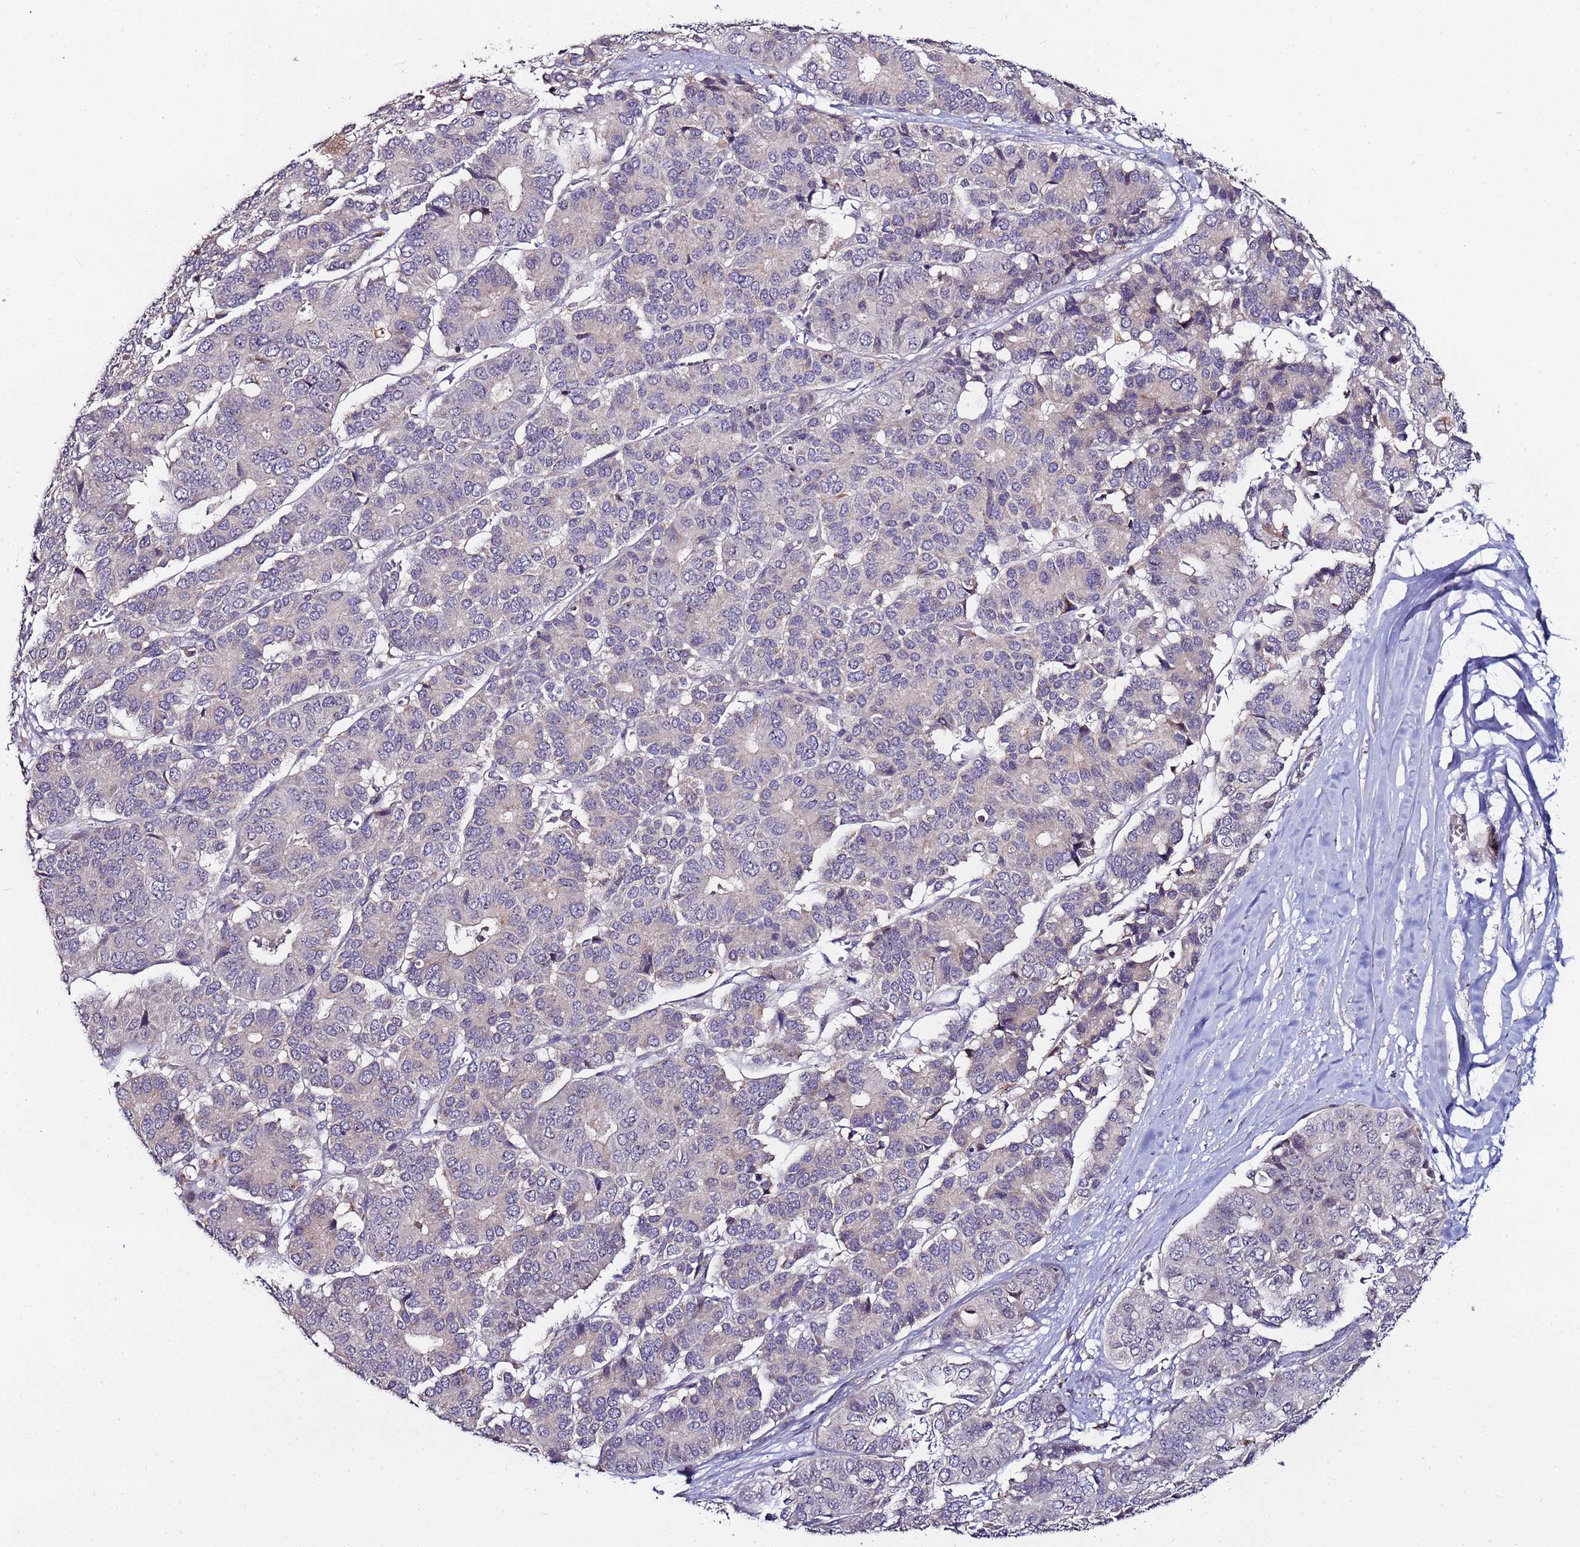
{"staining": {"intensity": "negative", "quantity": "none", "location": "none"}, "tissue": "pancreatic cancer", "cell_type": "Tumor cells", "image_type": "cancer", "snomed": [{"axis": "morphology", "description": "Adenocarcinoma, NOS"}, {"axis": "topography", "description": "Pancreas"}], "caption": "Protein analysis of adenocarcinoma (pancreatic) displays no significant staining in tumor cells.", "gene": "KRI1", "patient": {"sex": "male", "age": 50}}